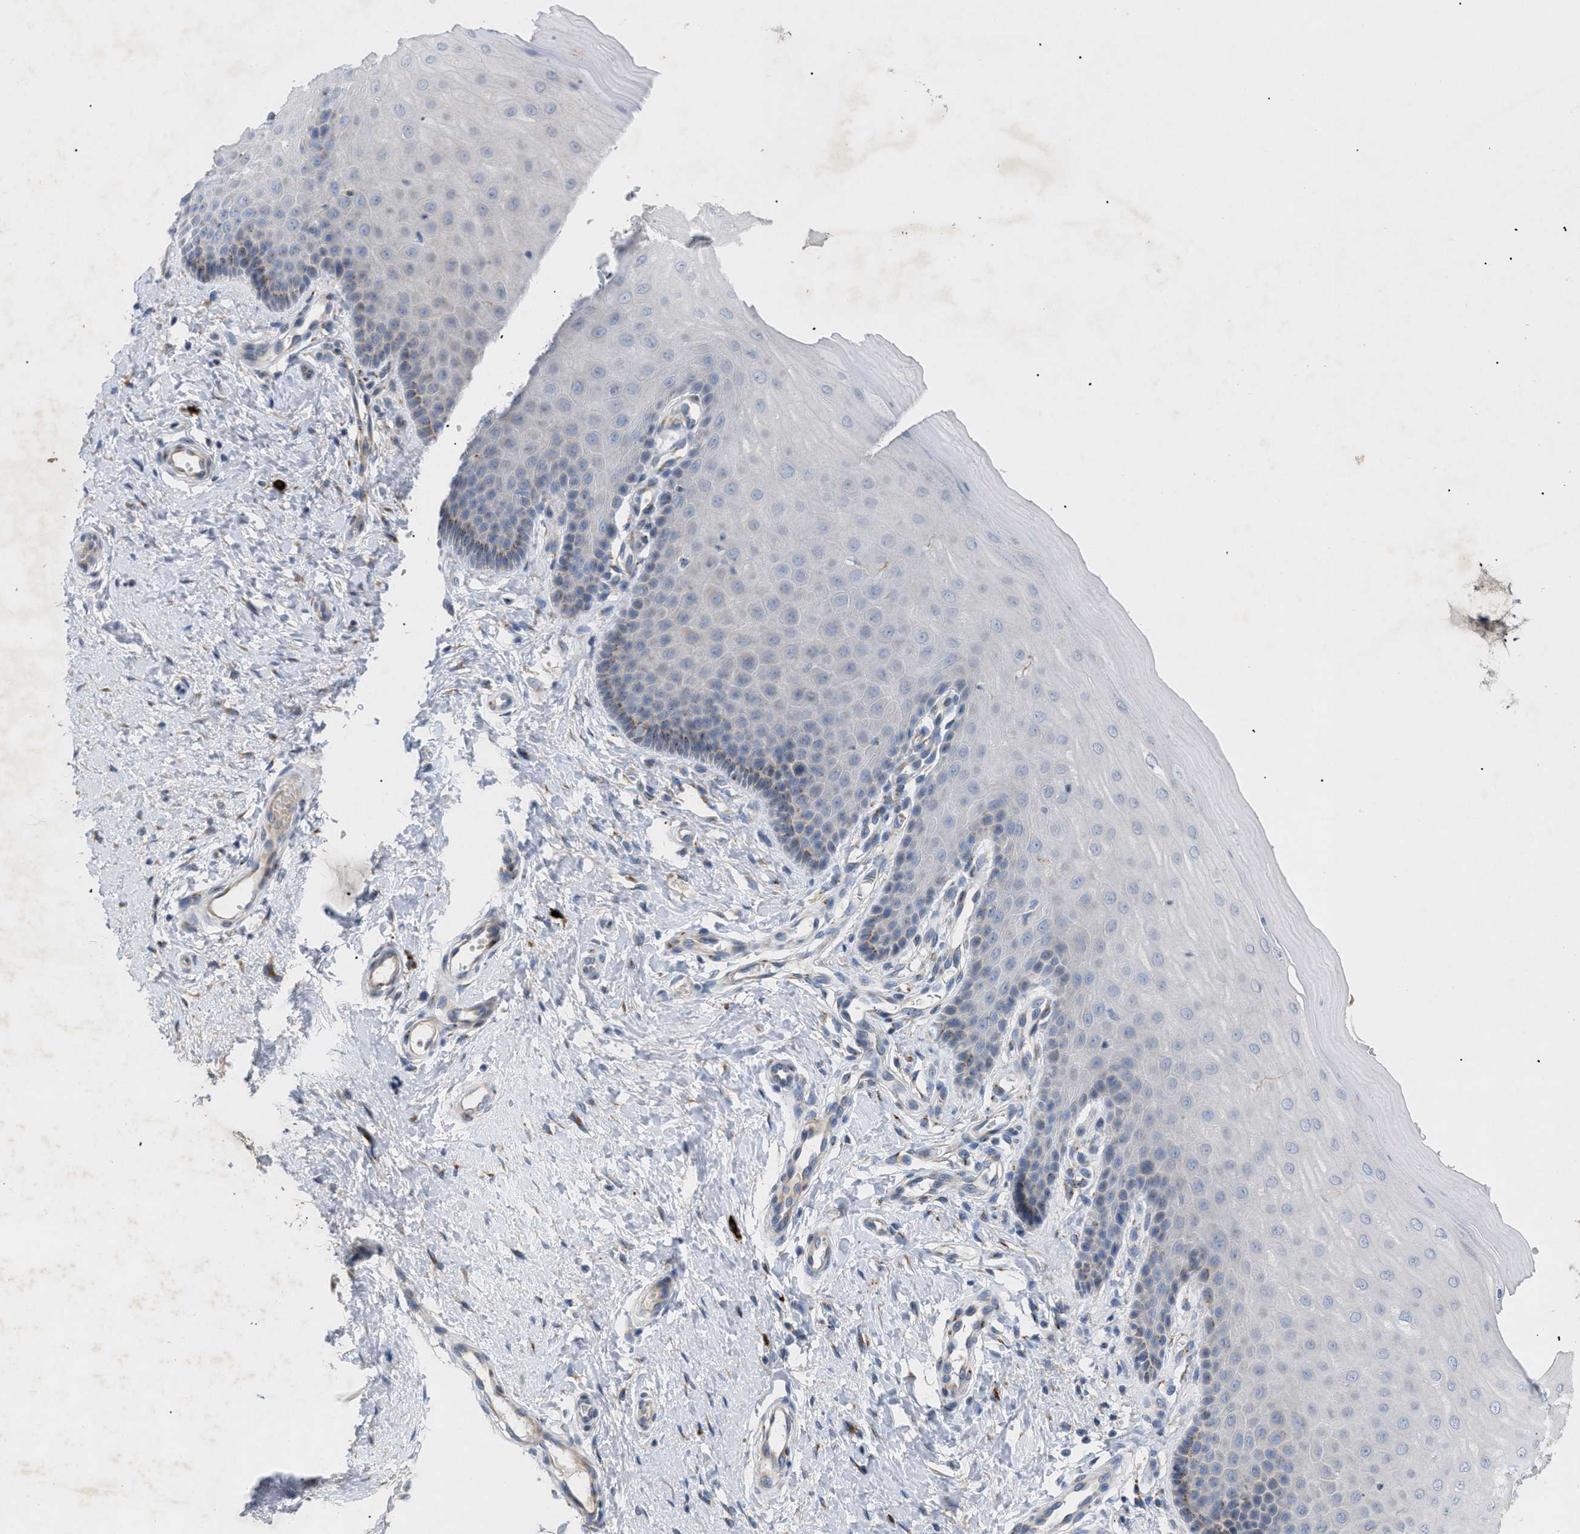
{"staining": {"intensity": "moderate", "quantity": ">75%", "location": "cytoplasmic/membranous"}, "tissue": "cervix", "cell_type": "Glandular cells", "image_type": "normal", "snomed": [{"axis": "morphology", "description": "Normal tissue, NOS"}, {"axis": "topography", "description": "Cervix"}], "caption": "Brown immunohistochemical staining in normal human cervix exhibits moderate cytoplasmic/membranous positivity in approximately >75% of glandular cells. (Stains: DAB in brown, nuclei in blue, Microscopy: brightfield microscopy at high magnification).", "gene": "SLC50A1", "patient": {"sex": "female", "age": 55}}